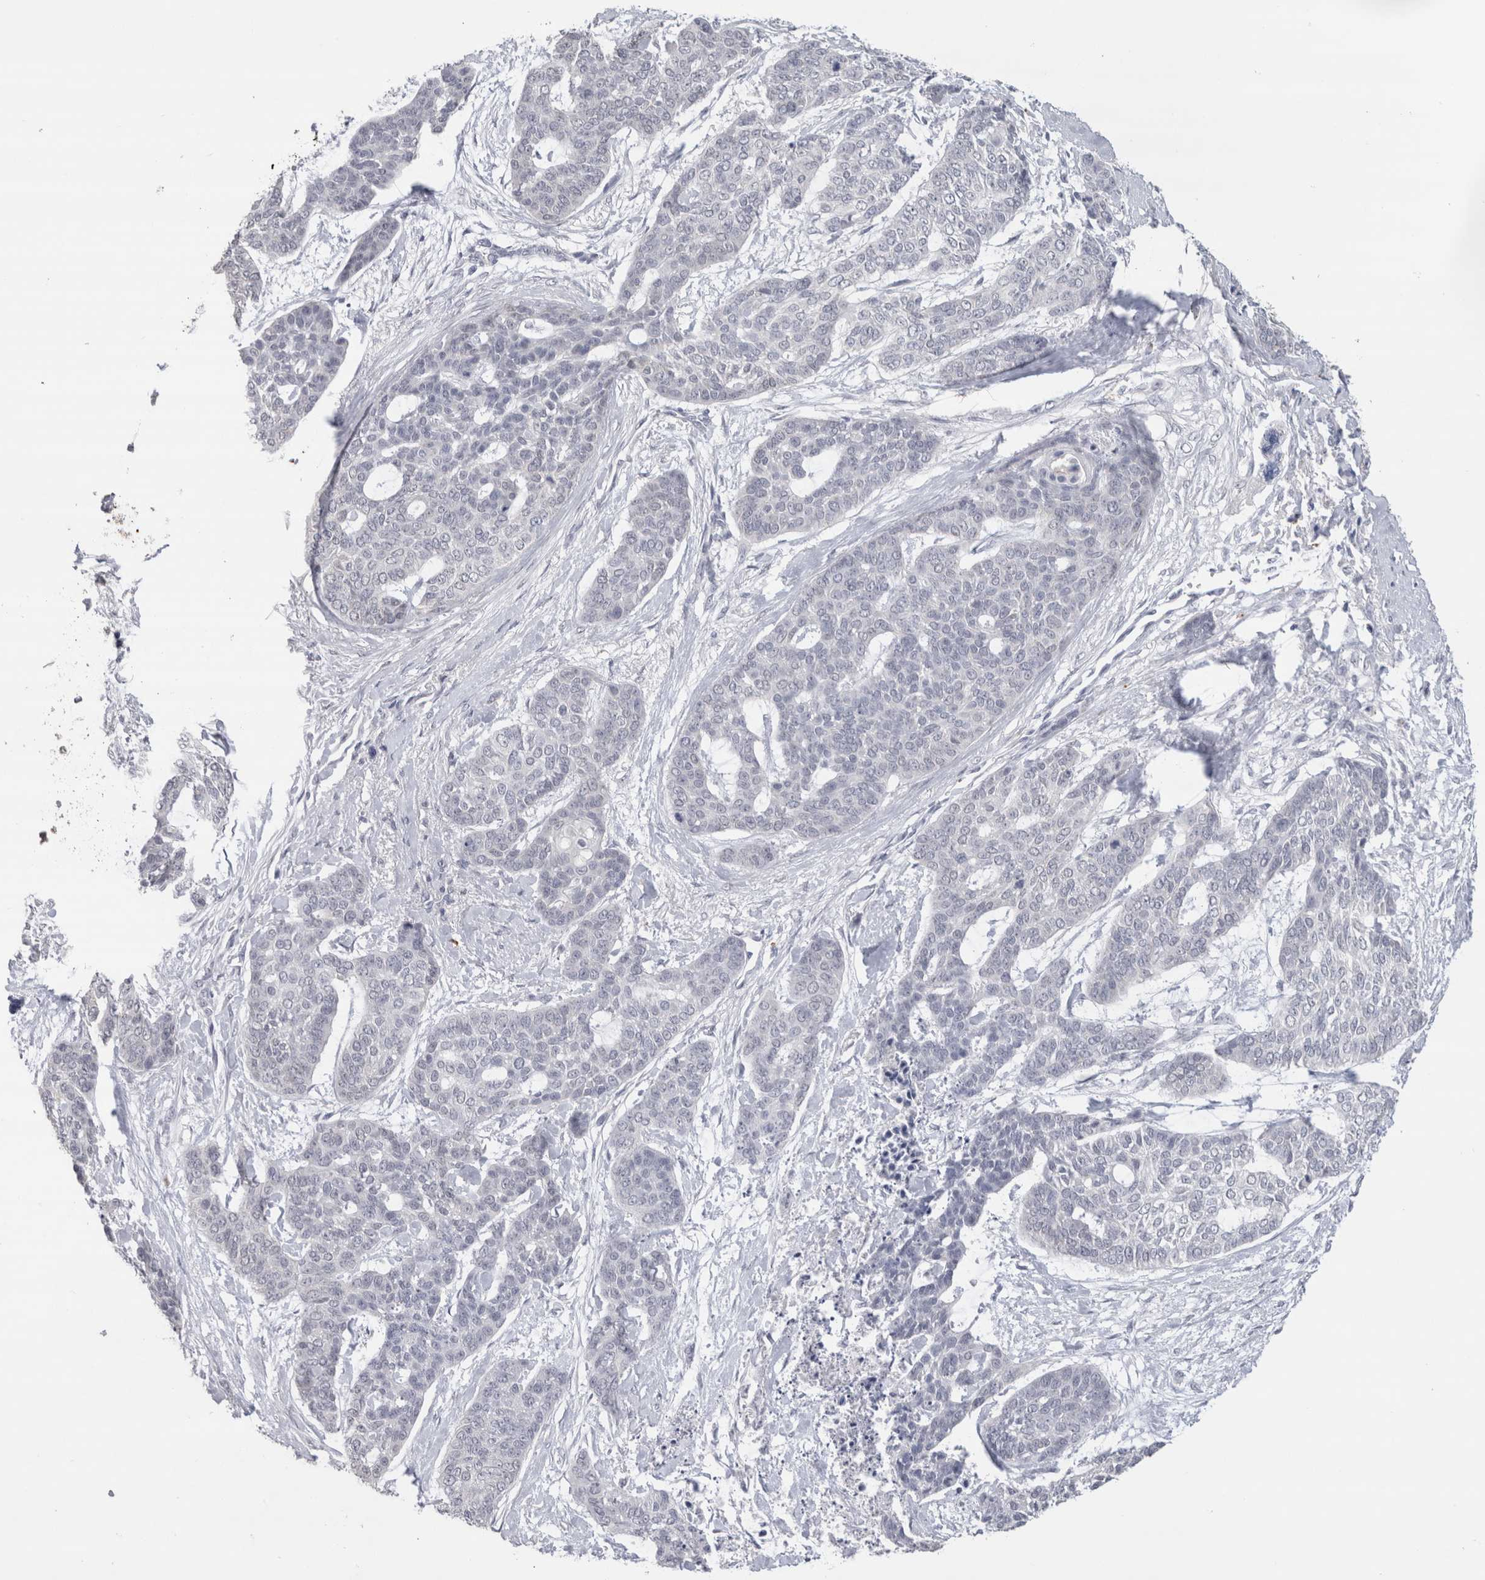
{"staining": {"intensity": "negative", "quantity": "none", "location": "none"}, "tissue": "skin cancer", "cell_type": "Tumor cells", "image_type": "cancer", "snomed": [{"axis": "morphology", "description": "Basal cell carcinoma"}, {"axis": "topography", "description": "Skin"}], "caption": "Skin cancer (basal cell carcinoma) was stained to show a protein in brown. There is no significant expression in tumor cells. (Immunohistochemistry (ihc), brightfield microscopy, high magnification).", "gene": "CDH17", "patient": {"sex": "female", "age": 64}}